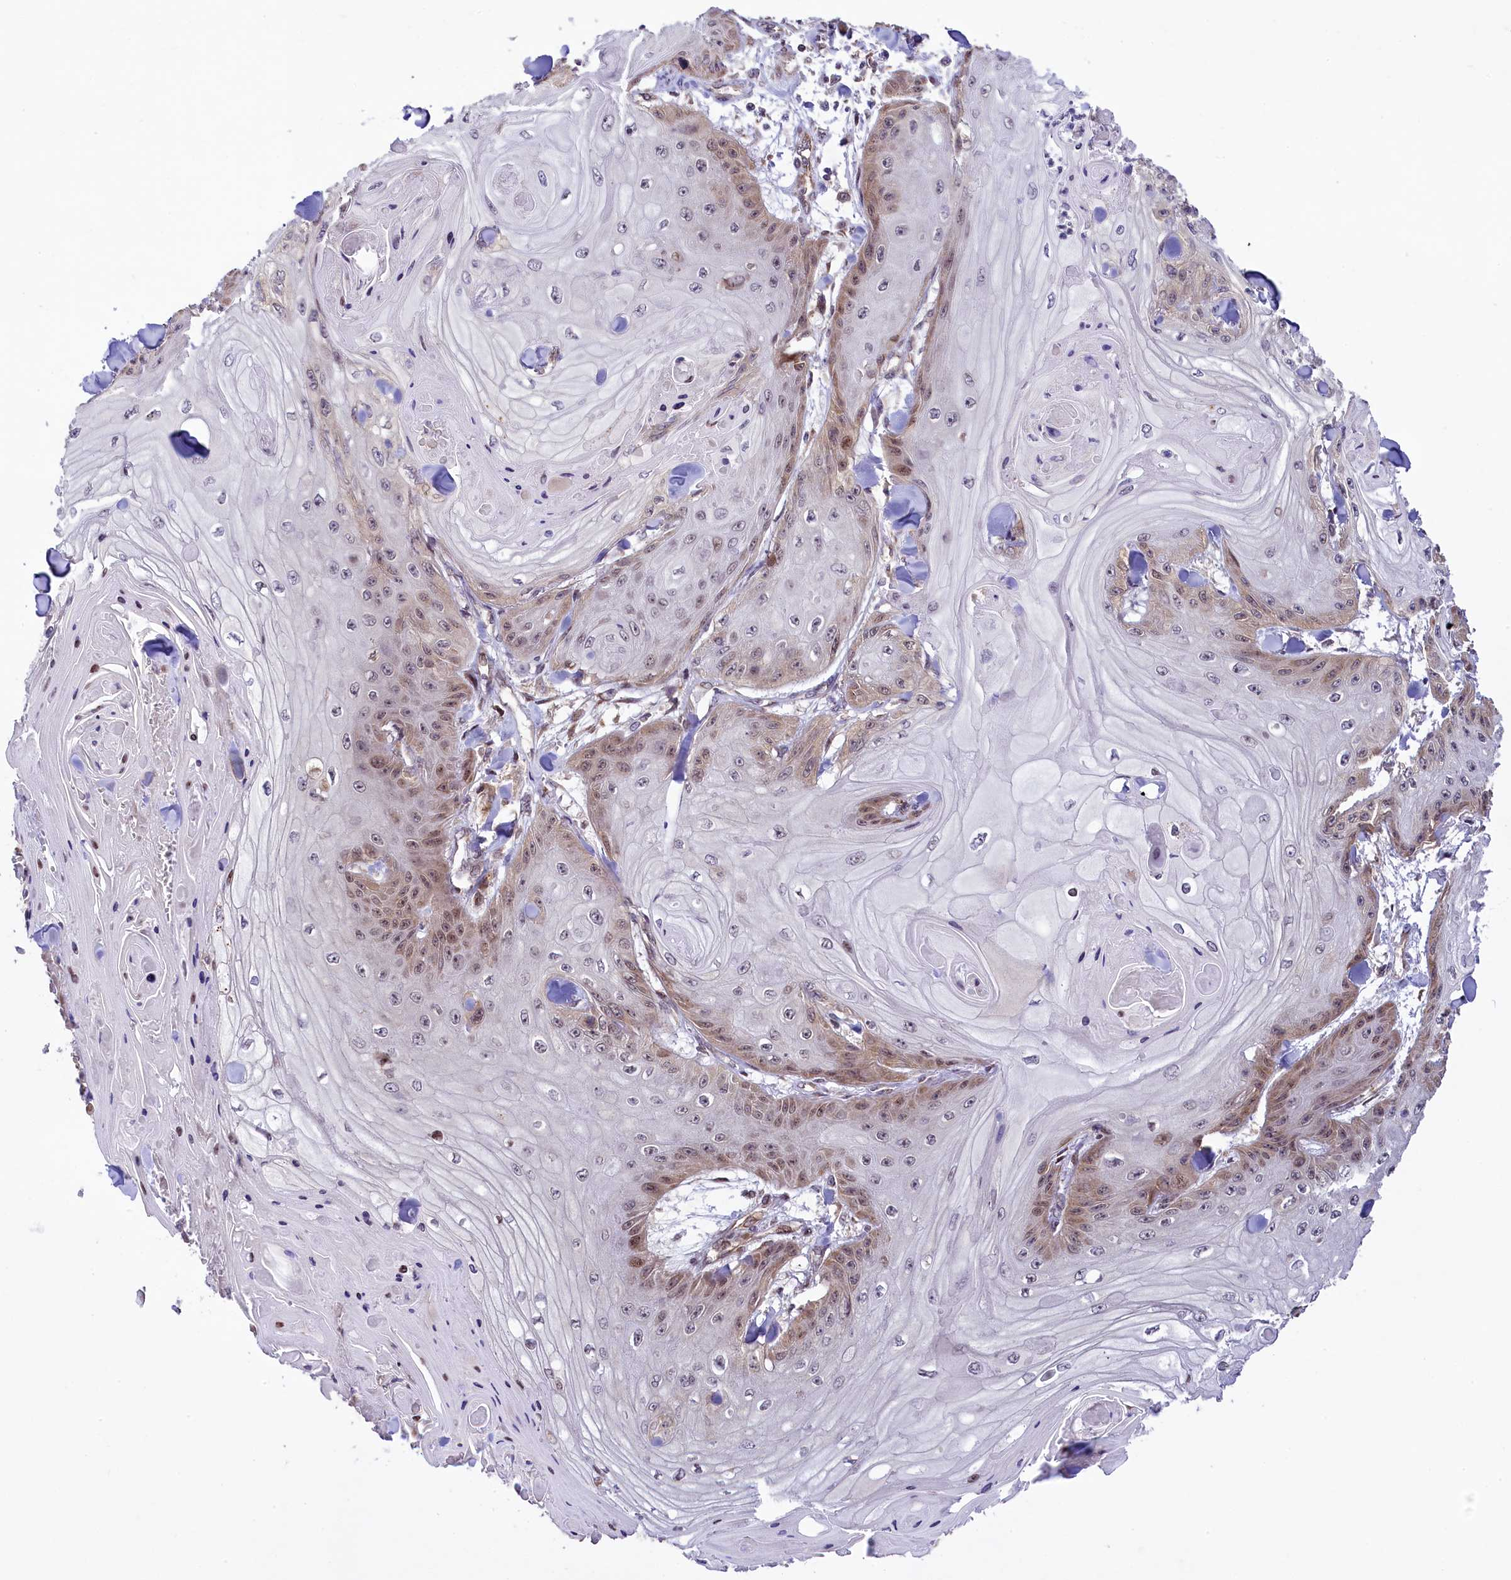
{"staining": {"intensity": "weak", "quantity": "25%-75%", "location": "cytoplasmic/membranous,nuclear"}, "tissue": "skin cancer", "cell_type": "Tumor cells", "image_type": "cancer", "snomed": [{"axis": "morphology", "description": "Squamous cell carcinoma, NOS"}, {"axis": "topography", "description": "Skin"}], "caption": "A brown stain highlights weak cytoplasmic/membranous and nuclear expression of a protein in squamous cell carcinoma (skin) tumor cells.", "gene": "RBBP8", "patient": {"sex": "male", "age": 74}}